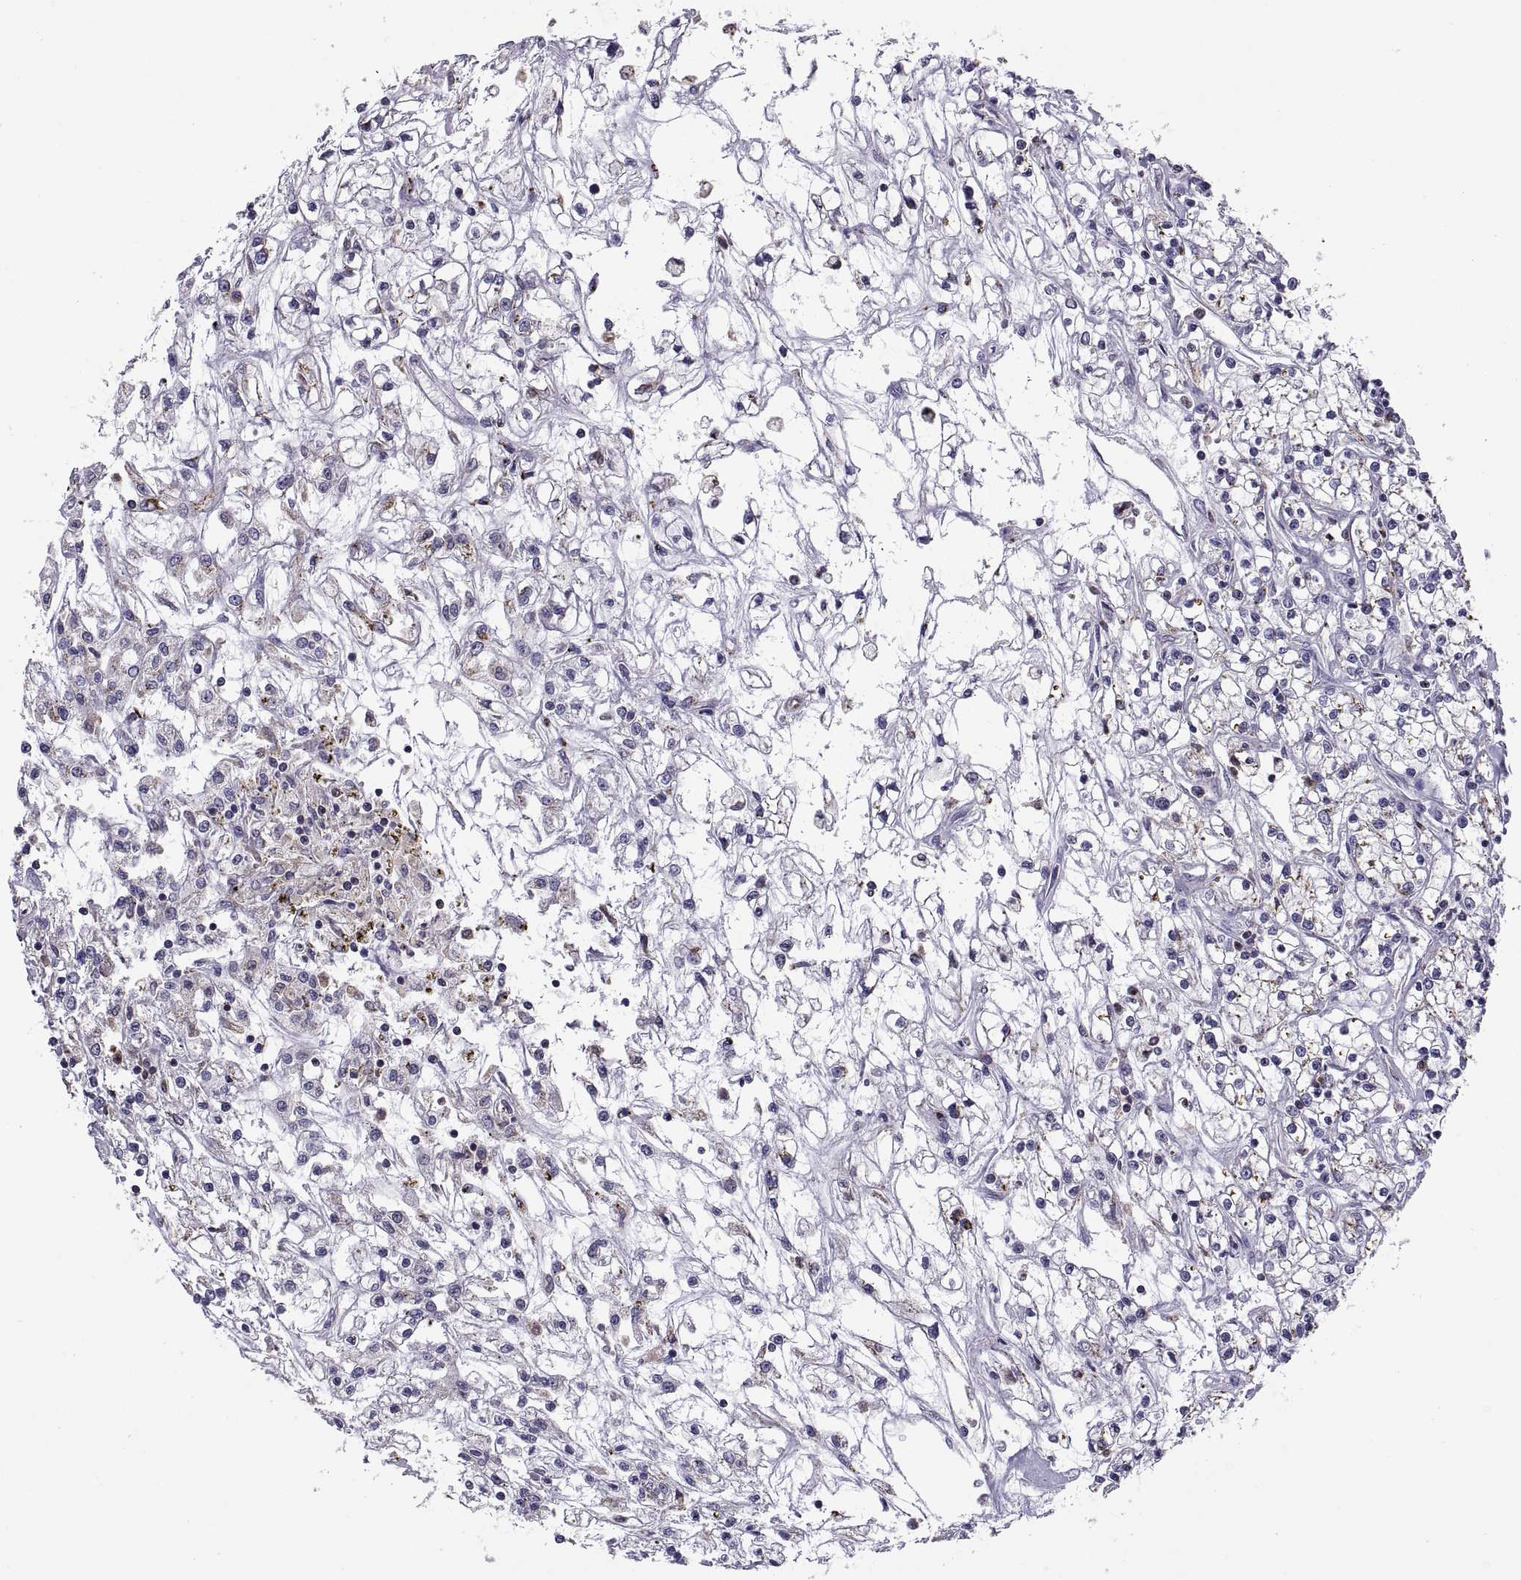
{"staining": {"intensity": "moderate", "quantity": "<25%", "location": "cytoplasmic/membranous"}, "tissue": "renal cancer", "cell_type": "Tumor cells", "image_type": "cancer", "snomed": [{"axis": "morphology", "description": "Adenocarcinoma, NOS"}, {"axis": "topography", "description": "Kidney"}], "caption": "This image displays adenocarcinoma (renal) stained with IHC to label a protein in brown. The cytoplasmic/membranous of tumor cells show moderate positivity for the protein. Nuclei are counter-stained blue.", "gene": "ACAP1", "patient": {"sex": "female", "age": 59}}